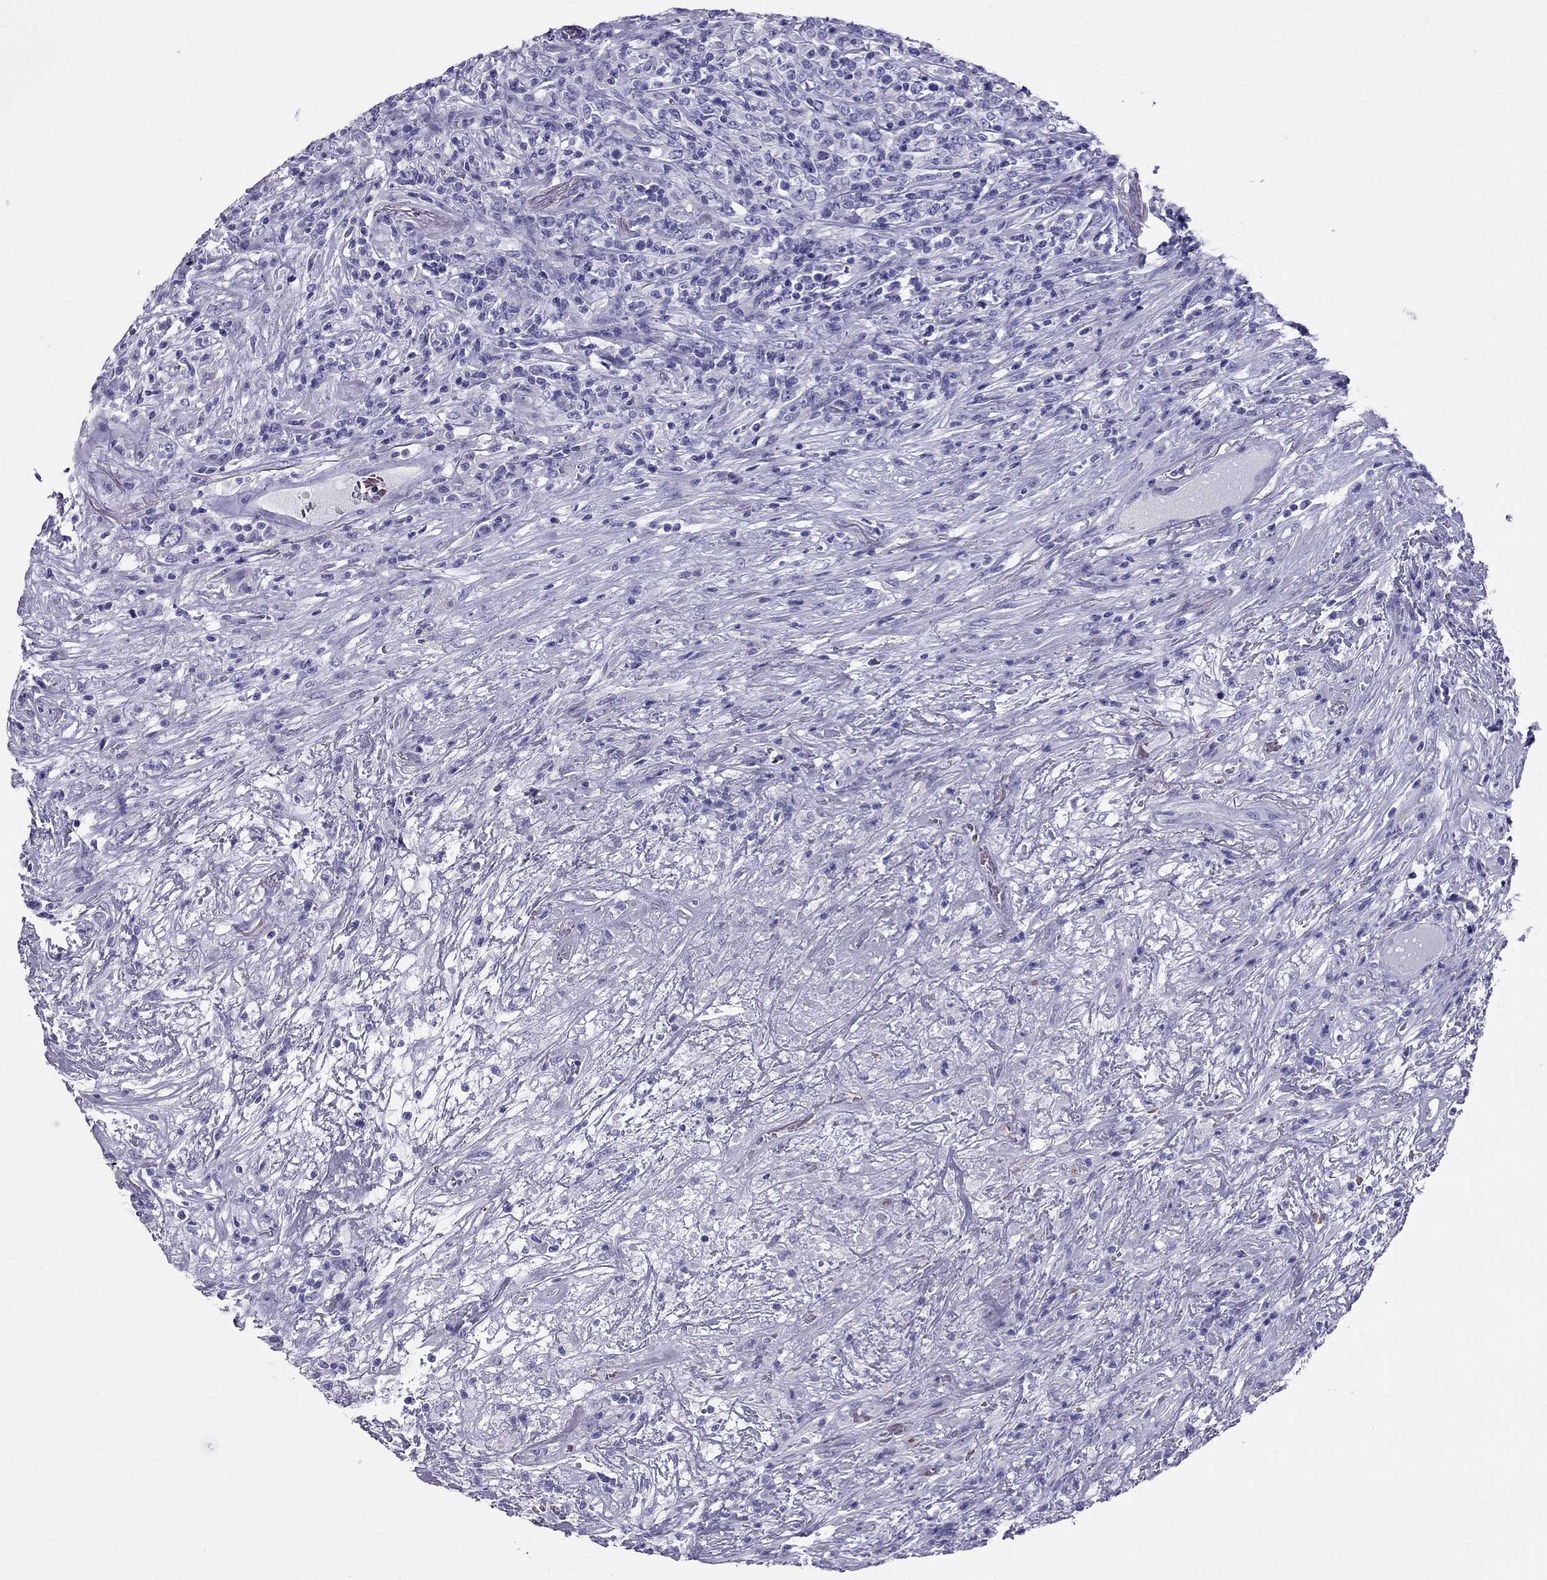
{"staining": {"intensity": "negative", "quantity": "none", "location": "none"}, "tissue": "lymphoma", "cell_type": "Tumor cells", "image_type": "cancer", "snomed": [{"axis": "morphology", "description": "Malignant lymphoma, non-Hodgkin's type, High grade"}, {"axis": "topography", "description": "Lung"}], "caption": "Immunohistochemistry of malignant lymphoma, non-Hodgkin's type (high-grade) displays no expression in tumor cells.", "gene": "DNAAF6", "patient": {"sex": "male", "age": 79}}